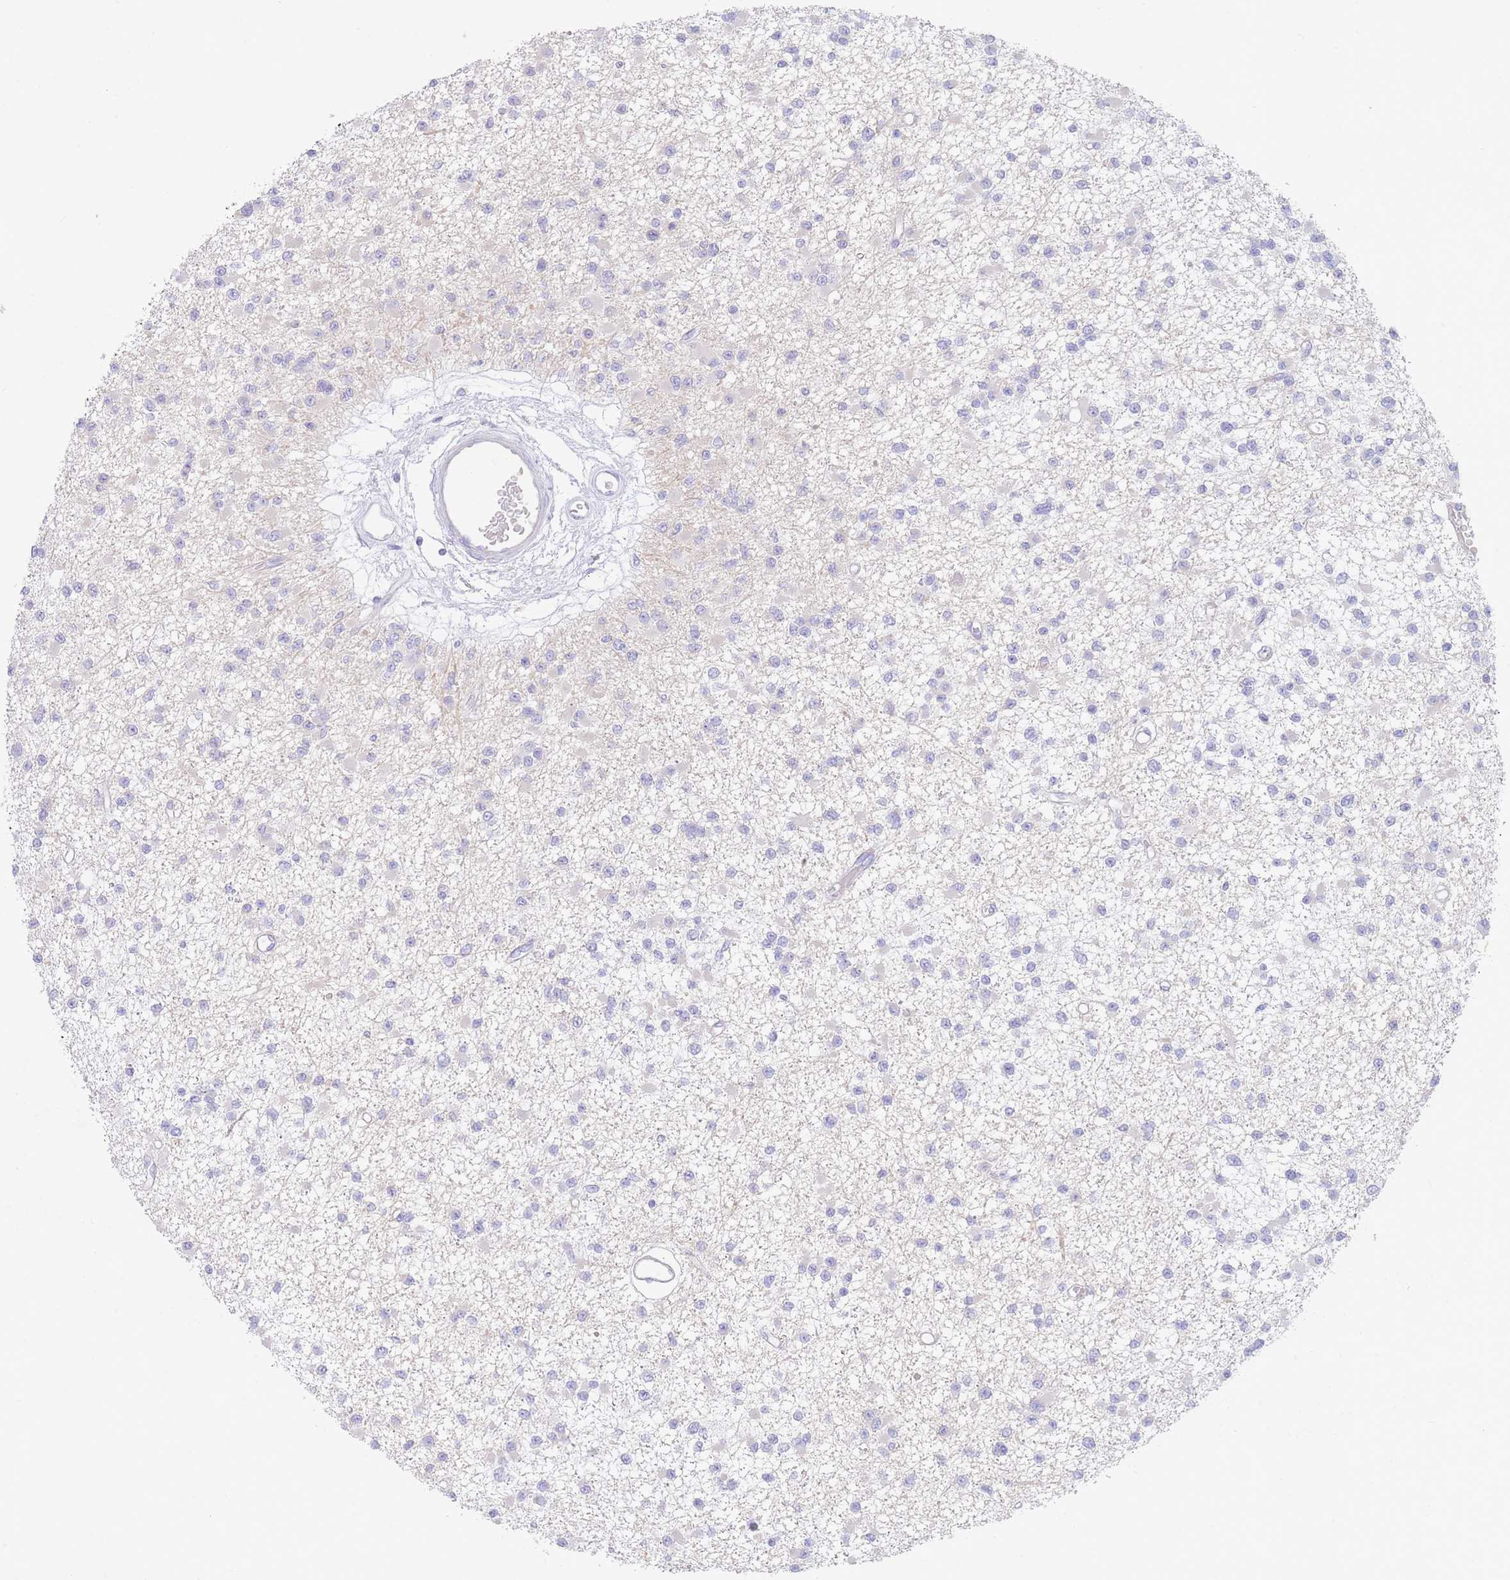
{"staining": {"intensity": "negative", "quantity": "none", "location": "none"}, "tissue": "glioma", "cell_type": "Tumor cells", "image_type": "cancer", "snomed": [{"axis": "morphology", "description": "Glioma, malignant, Low grade"}, {"axis": "topography", "description": "Brain"}], "caption": "Immunohistochemical staining of human glioma exhibits no significant positivity in tumor cells.", "gene": "CCDC149", "patient": {"sex": "female", "age": 22}}